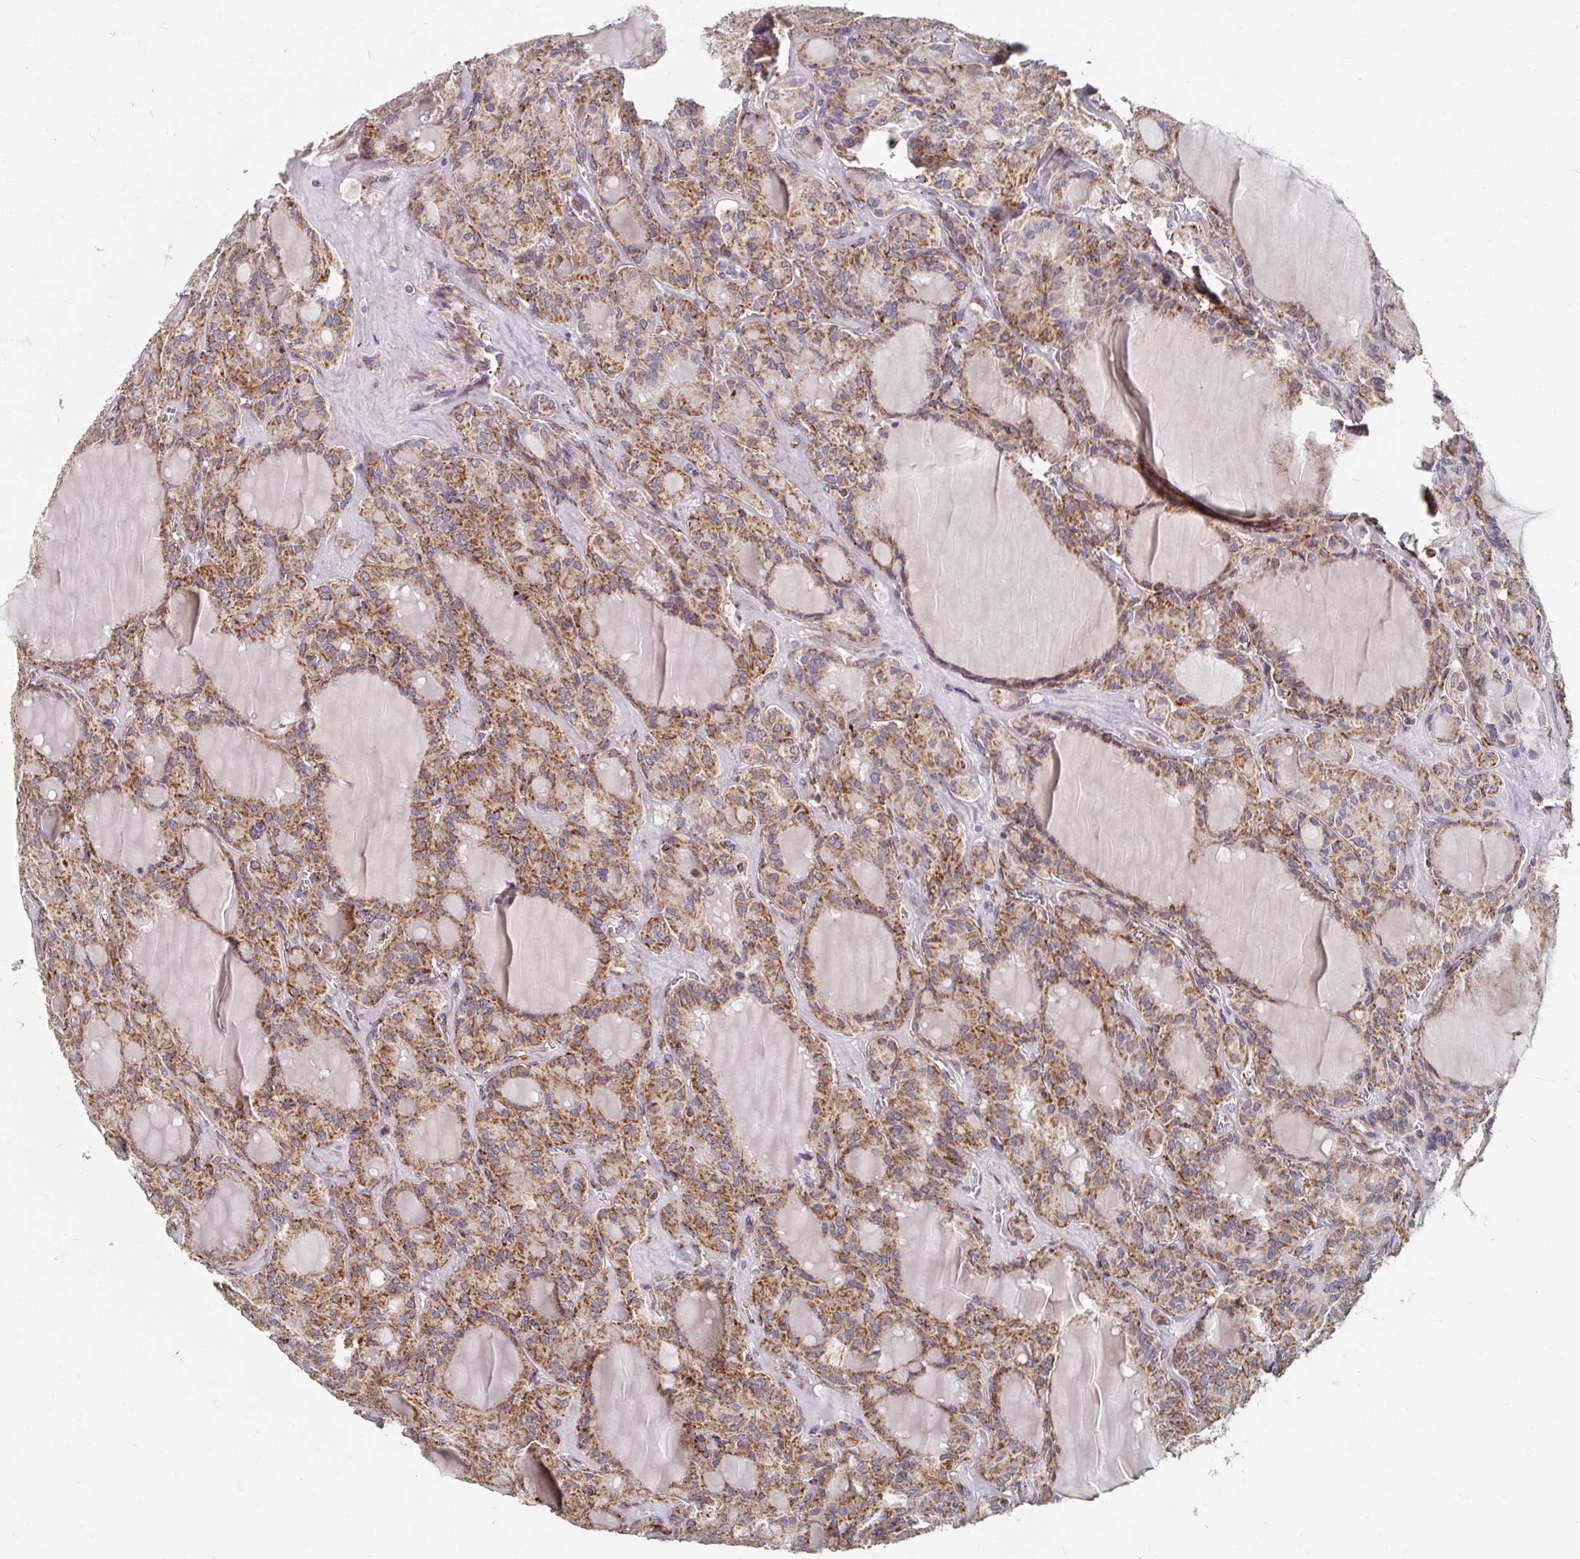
{"staining": {"intensity": "moderate", "quantity": ">75%", "location": "cytoplasmic/membranous"}, "tissue": "thyroid cancer", "cell_type": "Tumor cells", "image_type": "cancer", "snomed": [{"axis": "morphology", "description": "Papillary adenocarcinoma, NOS"}, {"axis": "topography", "description": "Thyroid gland"}], "caption": "Immunohistochemistry (IHC) (DAB (3,3'-diaminobenzidine)) staining of human thyroid cancer (papillary adenocarcinoma) displays moderate cytoplasmic/membranous protein expression in about >75% of tumor cells. Immunohistochemistry stains the protein of interest in brown and the nuclei are stained blue.", "gene": "MAVS", "patient": {"sex": "male", "age": 87}}